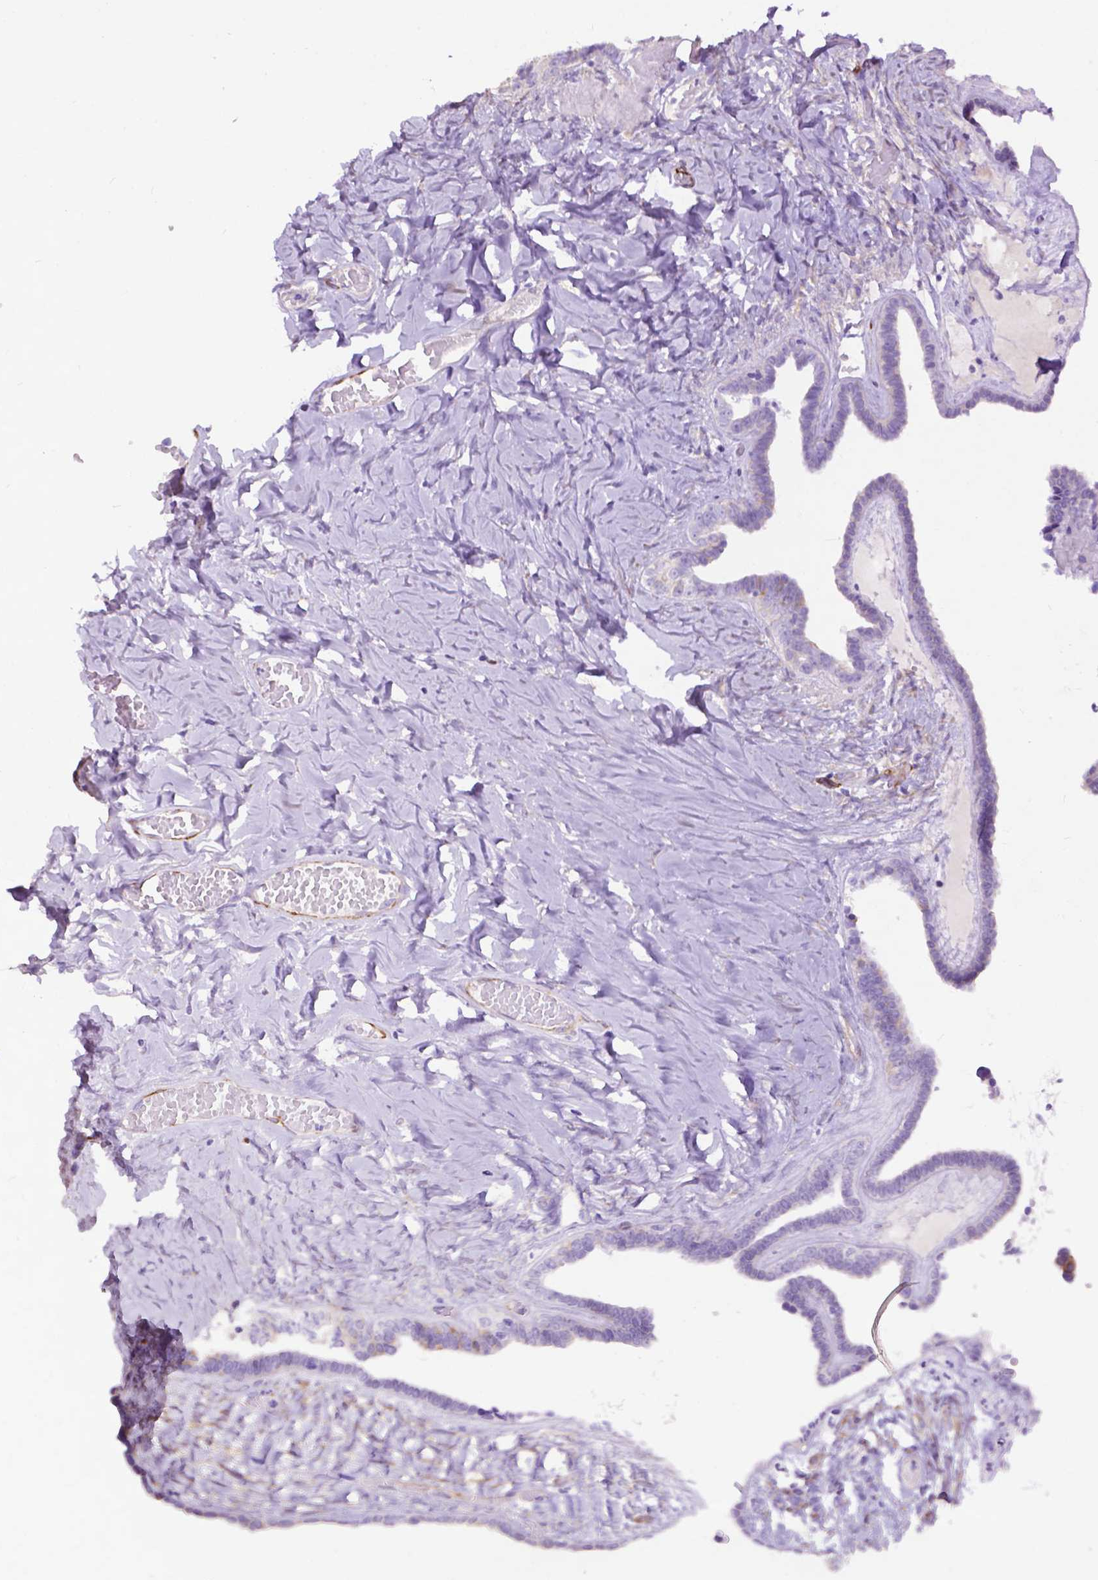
{"staining": {"intensity": "negative", "quantity": "none", "location": "none"}, "tissue": "ovarian cancer", "cell_type": "Tumor cells", "image_type": "cancer", "snomed": [{"axis": "morphology", "description": "Cystadenocarcinoma, serous, NOS"}, {"axis": "topography", "description": "Ovary"}], "caption": "High magnification brightfield microscopy of ovarian serous cystadenocarcinoma stained with DAB (brown) and counterstained with hematoxylin (blue): tumor cells show no significant positivity.", "gene": "PCDHA12", "patient": {"sex": "female", "age": 71}}